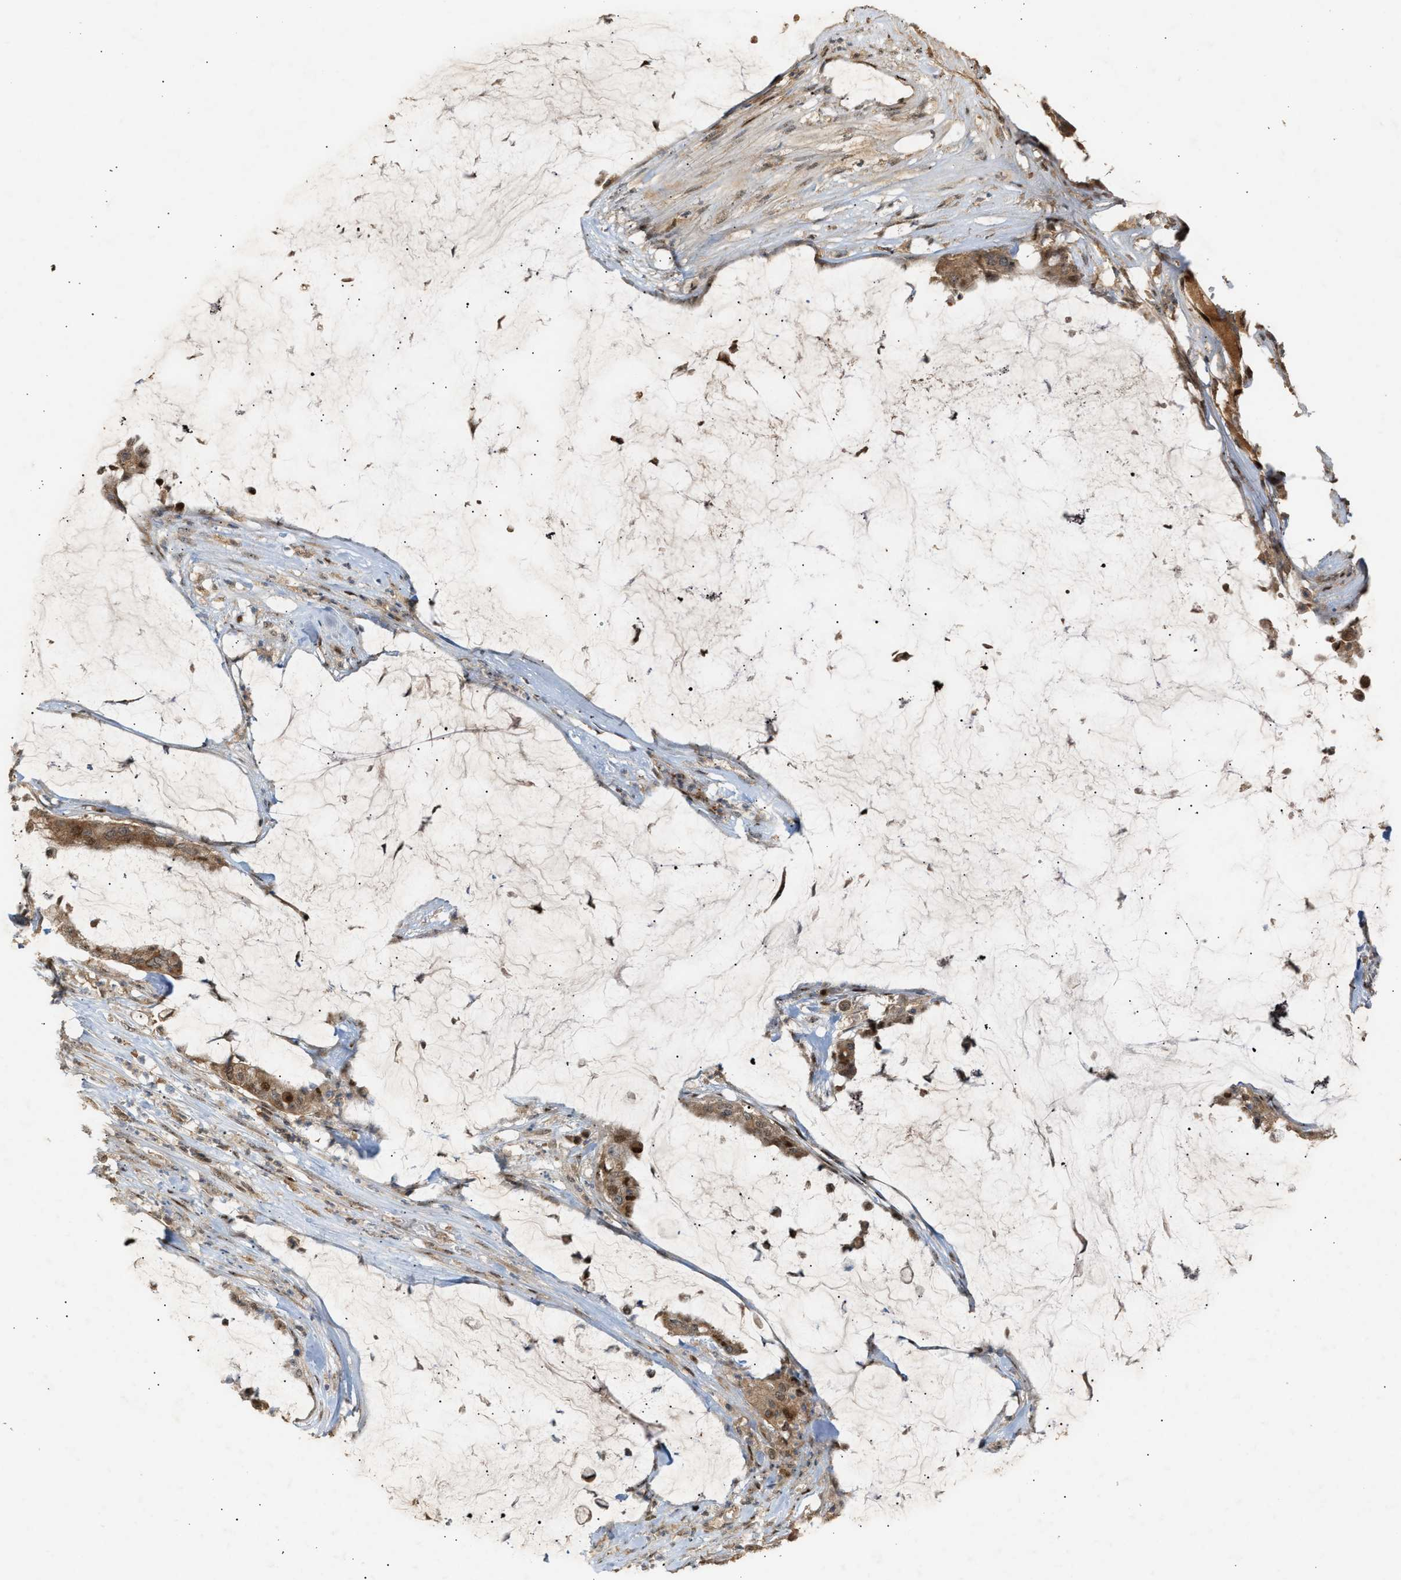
{"staining": {"intensity": "moderate", "quantity": ">75%", "location": "cytoplasmic/membranous,nuclear"}, "tissue": "pancreatic cancer", "cell_type": "Tumor cells", "image_type": "cancer", "snomed": [{"axis": "morphology", "description": "Adenocarcinoma, NOS"}, {"axis": "topography", "description": "Pancreas"}], "caption": "Human adenocarcinoma (pancreatic) stained for a protein (brown) shows moderate cytoplasmic/membranous and nuclear positive expression in approximately >75% of tumor cells.", "gene": "ZFAND5", "patient": {"sex": "male", "age": 41}}